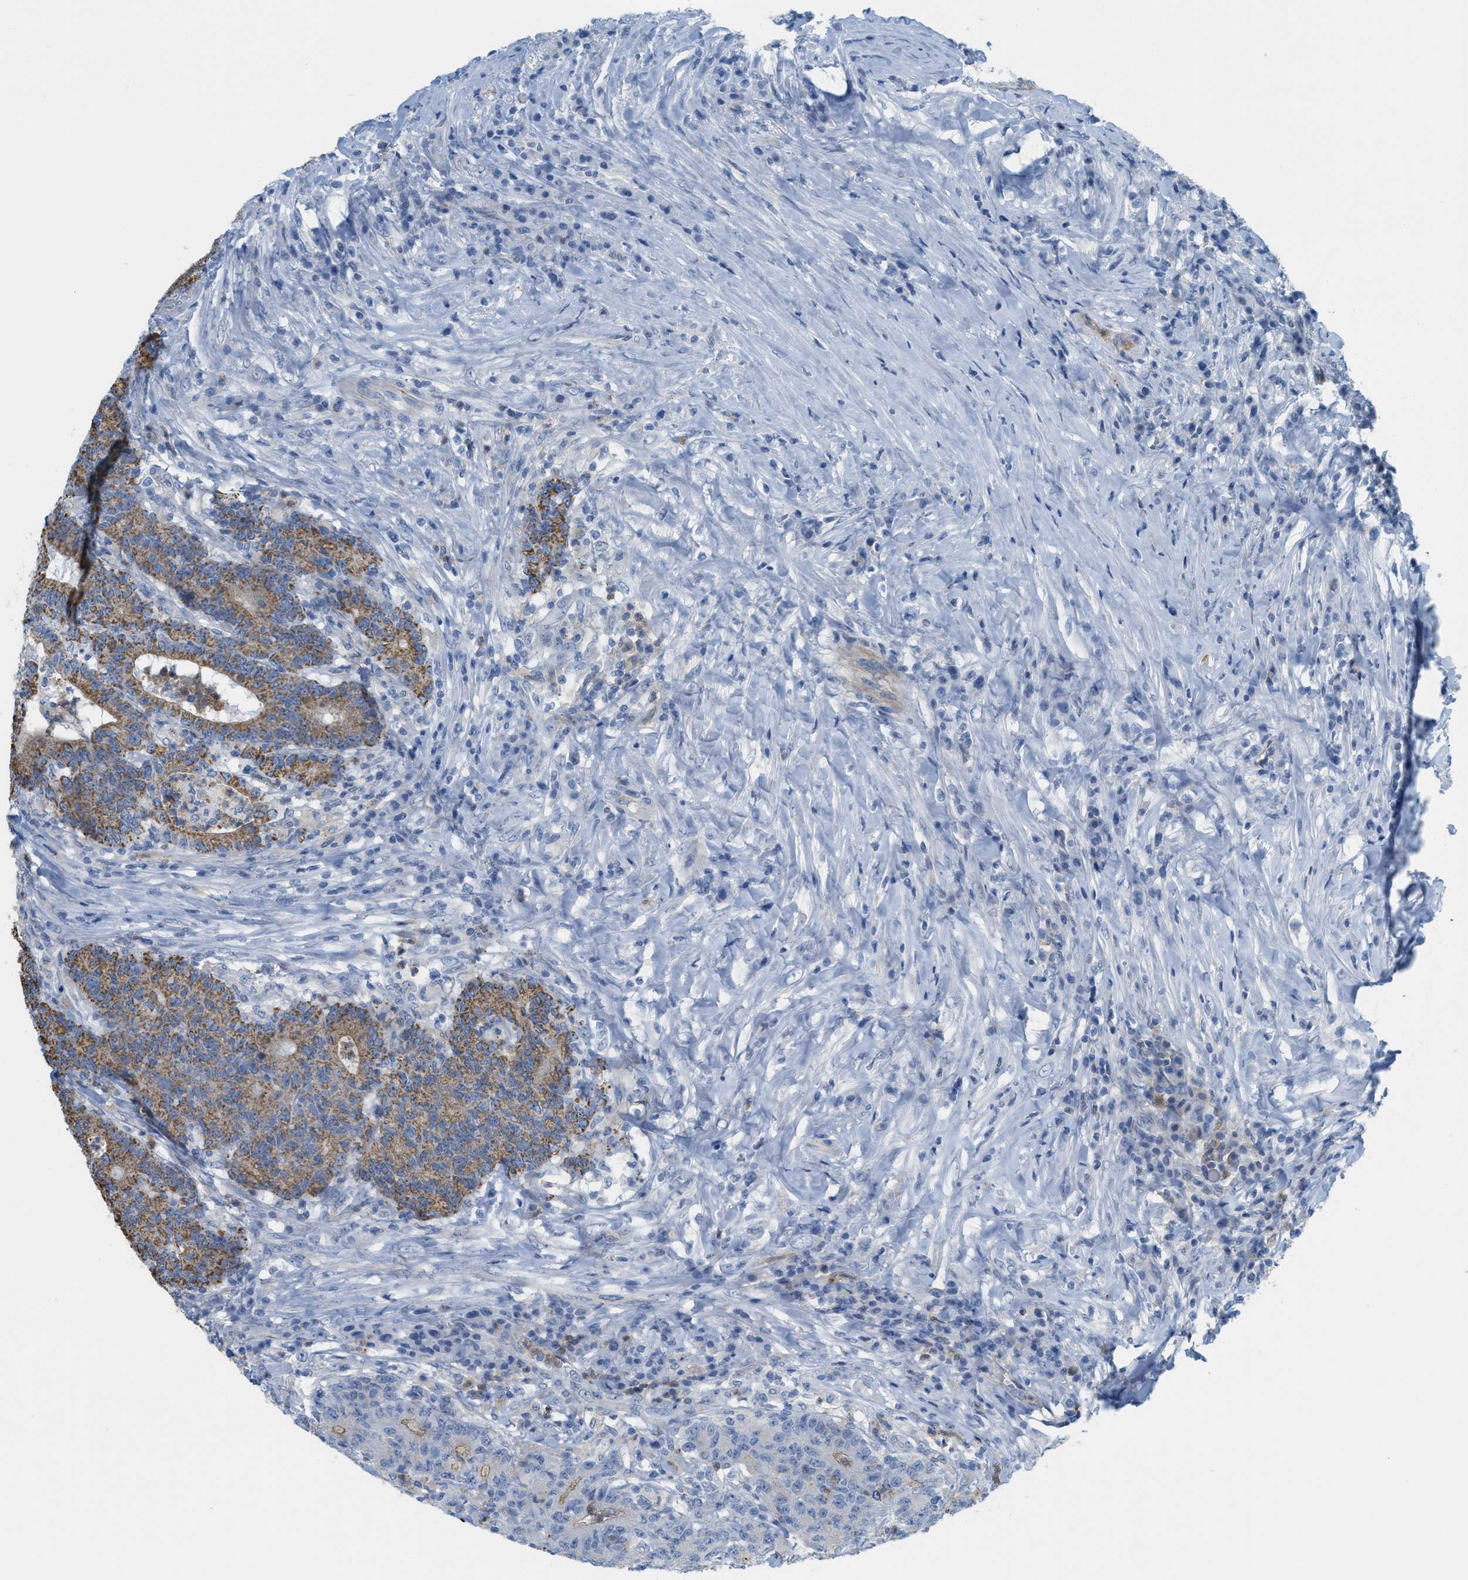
{"staining": {"intensity": "moderate", "quantity": "25%-75%", "location": "cytoplasmic/membranous"}, "tissue": "colorectal cancer", "cell_type": "Tumor cells", "image_type": "cancer", "snomed": [{"axis": "morphology", "description": "Normal tissue, NOS"}, {"axis": "morphology", "description": "Adenocarcinoma, NOS"}, {"axis": "topography", "description": "Colon"}], "caption": "Colorectal cancer stained with immunohistochemistry (IHC) displays moderate cytoplasmic/membranous expression in about 25%-75% of tumor cells.", "gene": "CRB3", "patient": {"sex": "female", "age": 75}}